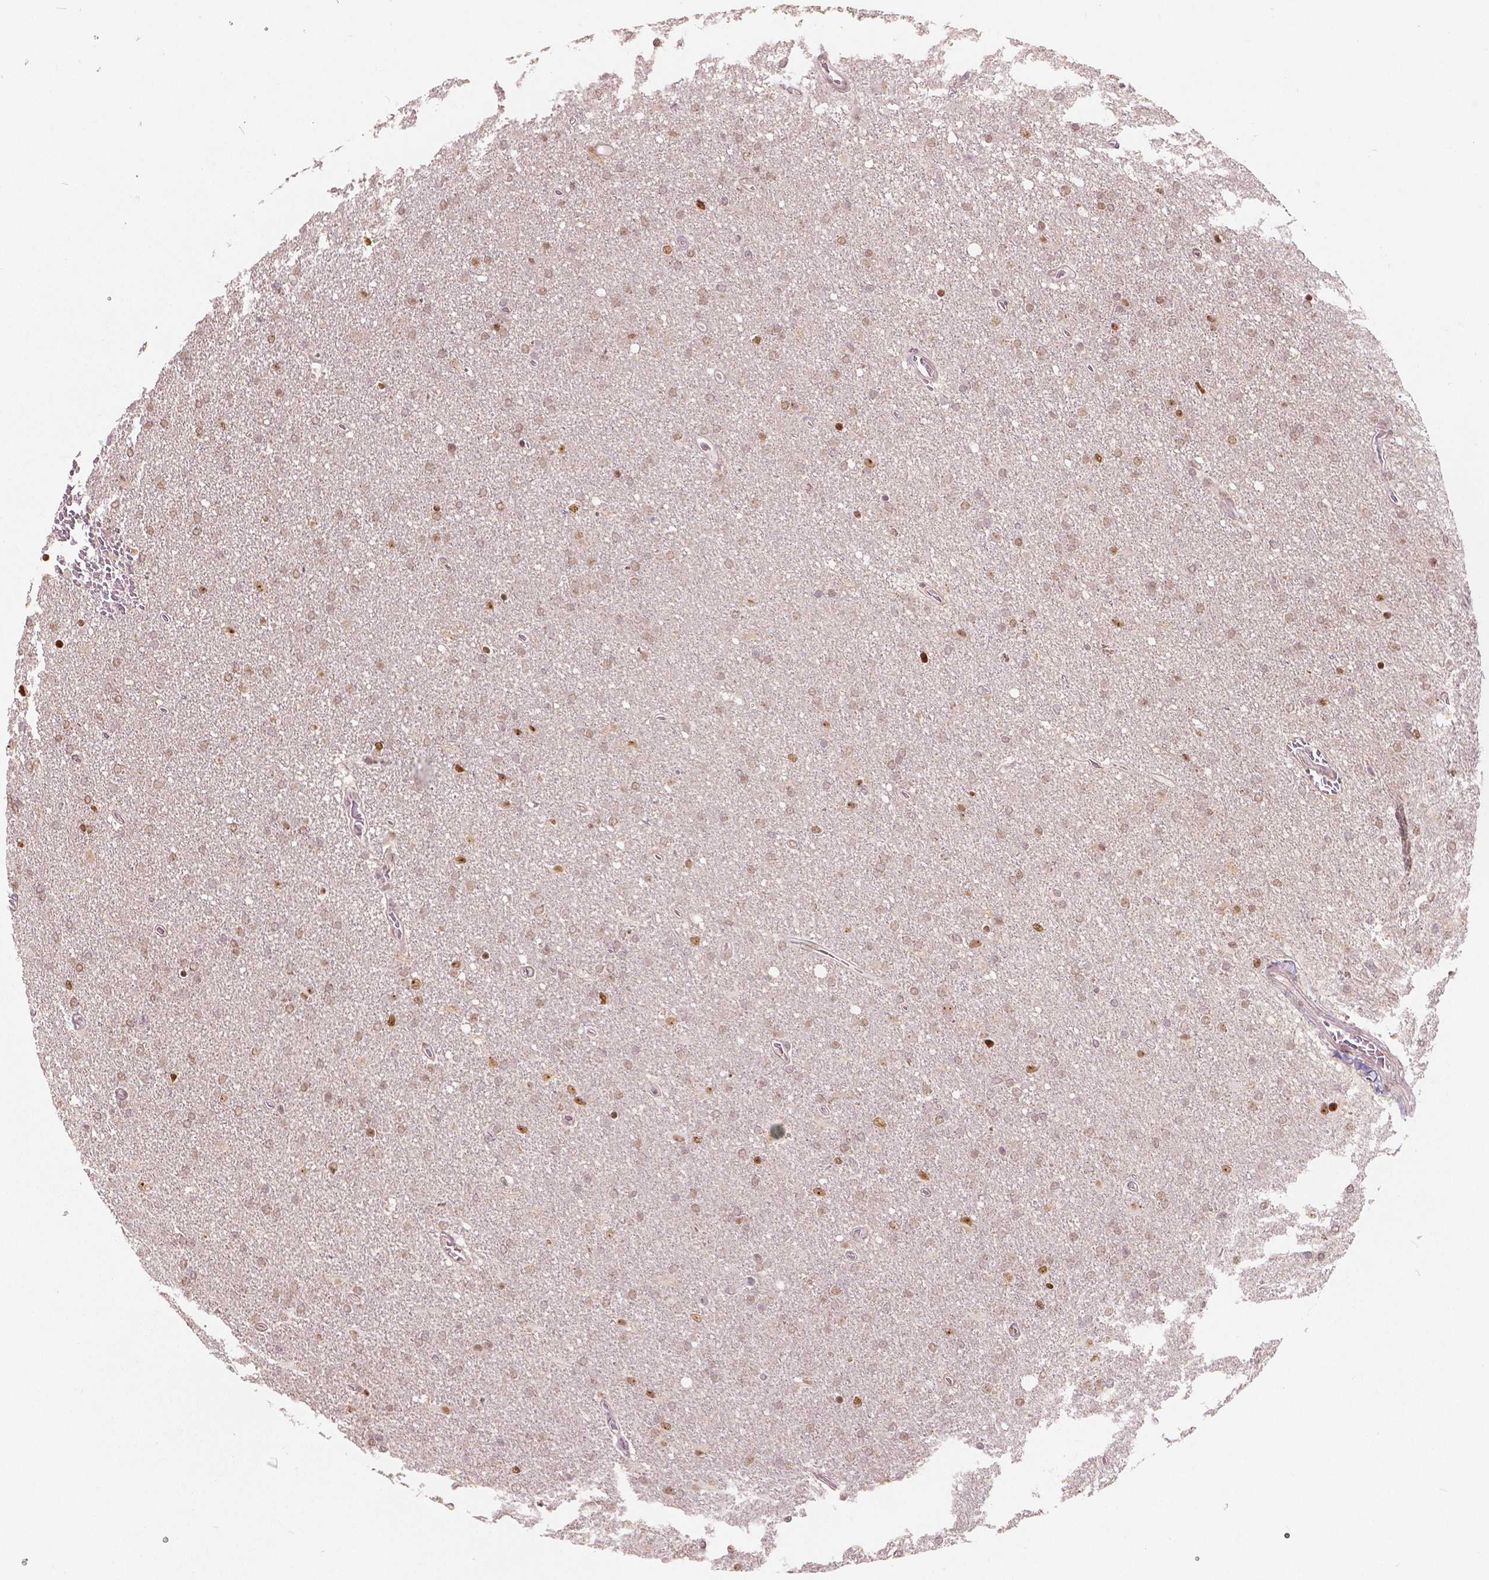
{"staining": {"intensity": "moderate", "quantity": "25%-75%", "location": "nuclear"}, "tissue": "glioma", "cell_type": "Tumor cells", "image_type": "cancer", "snomed": [{"axis": "morphology", "description": "Glioma, malignant, High grade"}, {"axis": "topography", "description": "Cerebral cortex"}], "caption": "The image displays immunohistochemical staining of glioma. There is moderate nuclear positivity is seen in approximately 25%-75% of tumor cells.", "gene": "NSD2", "patient": {"sex": "male", "age": 70}}